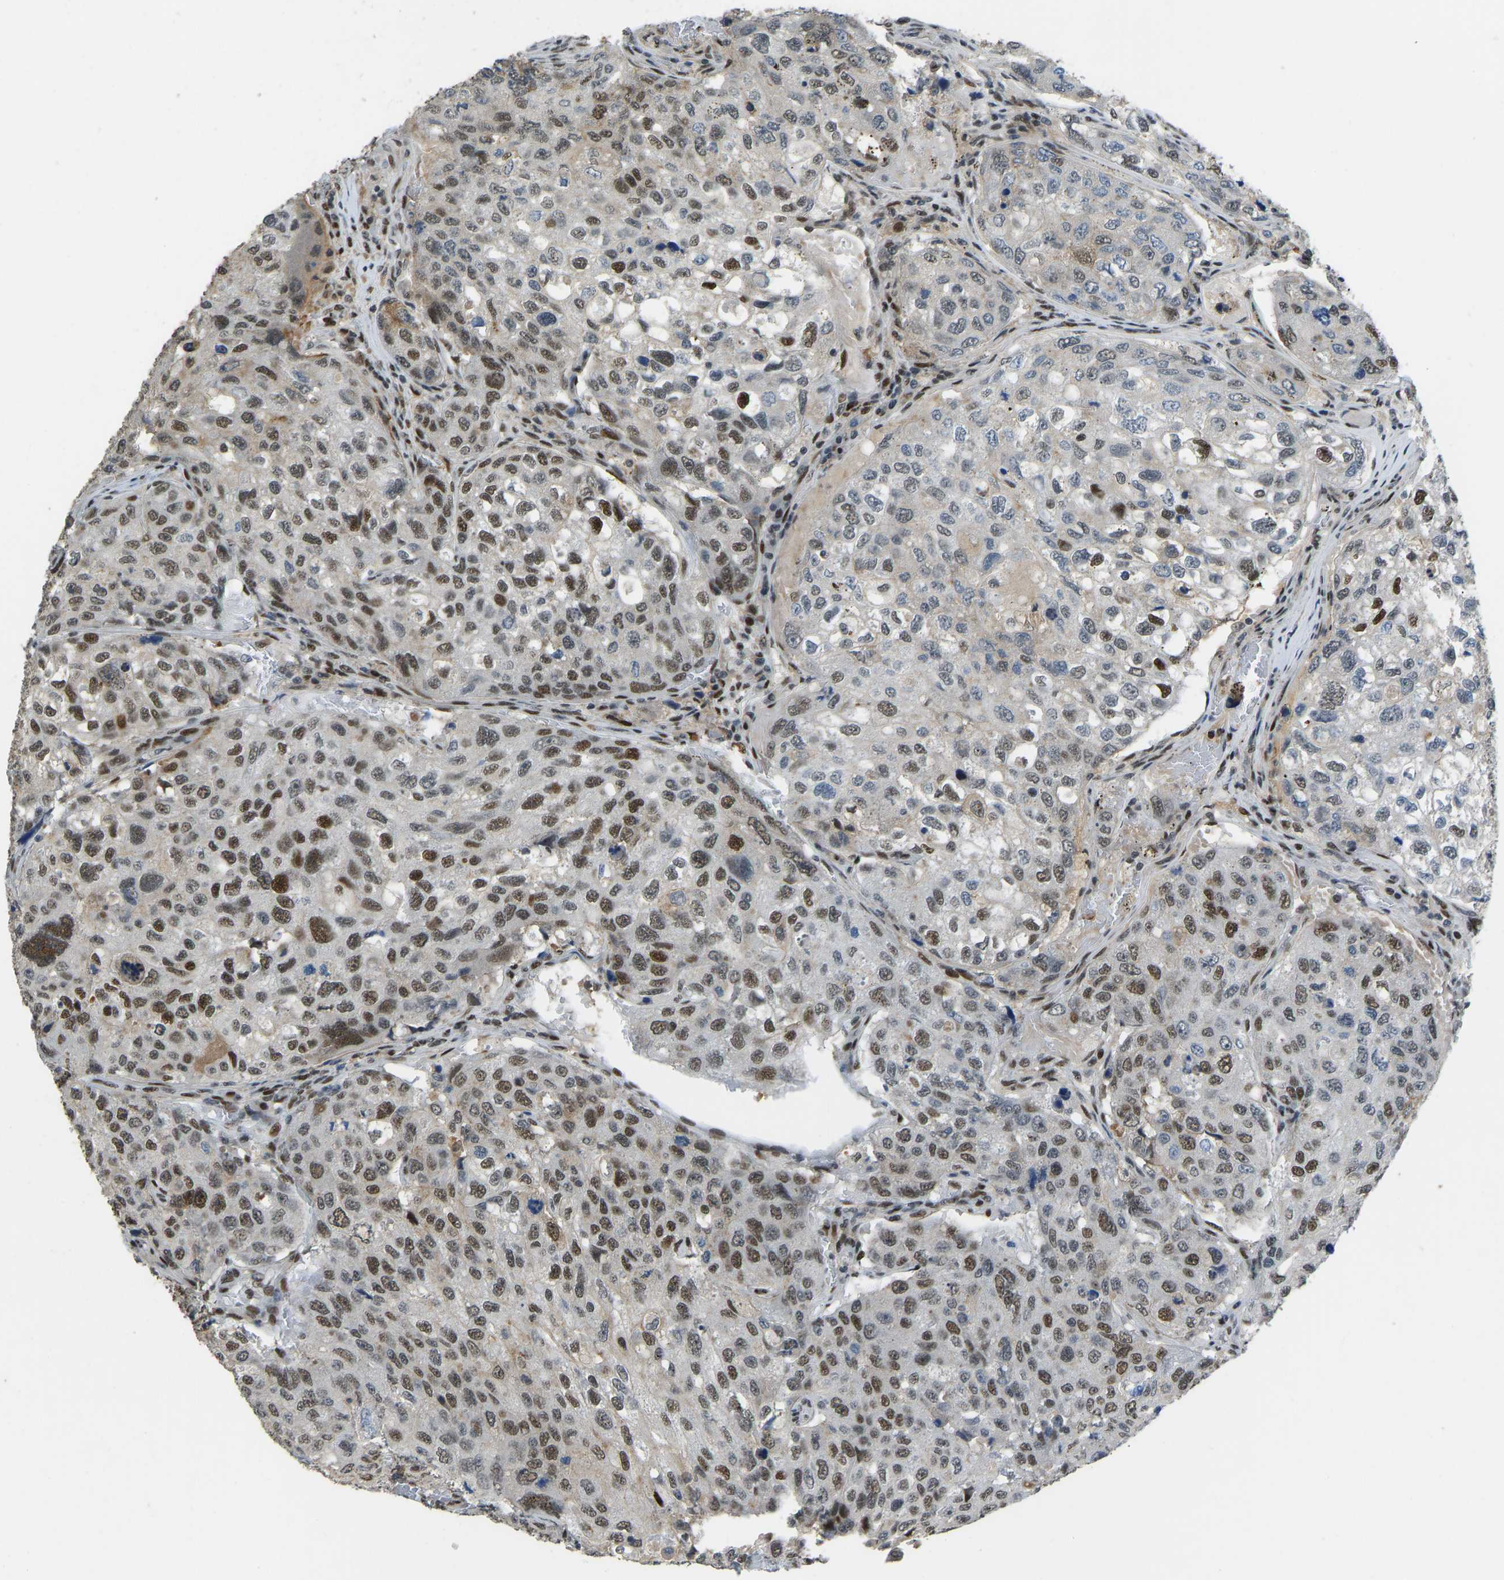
{"staining": {"intensity": "strong", "quantity": "25%-75%", "location": "nuclear"}, "tissue": "urothelial cancer", "cell_type": "Tumor cells", "image_type": "cancer", "snomed": [{"axis": "morphology", "description": "Urothelial carcinoma, High grade"}, {"axis": "topography", "description": "Lymph node"}, {"axis": "topography", "description": "Urinary bladder"}], "caption": "Immunohistochemistry (IHC) (DAB) staining of human urothelial cancer demonstrates strong nuclear protein staining in about 25%-75% of tumor cells.", "gene": "FOXK1", "patient": {"sex": "male", "age": 51}}